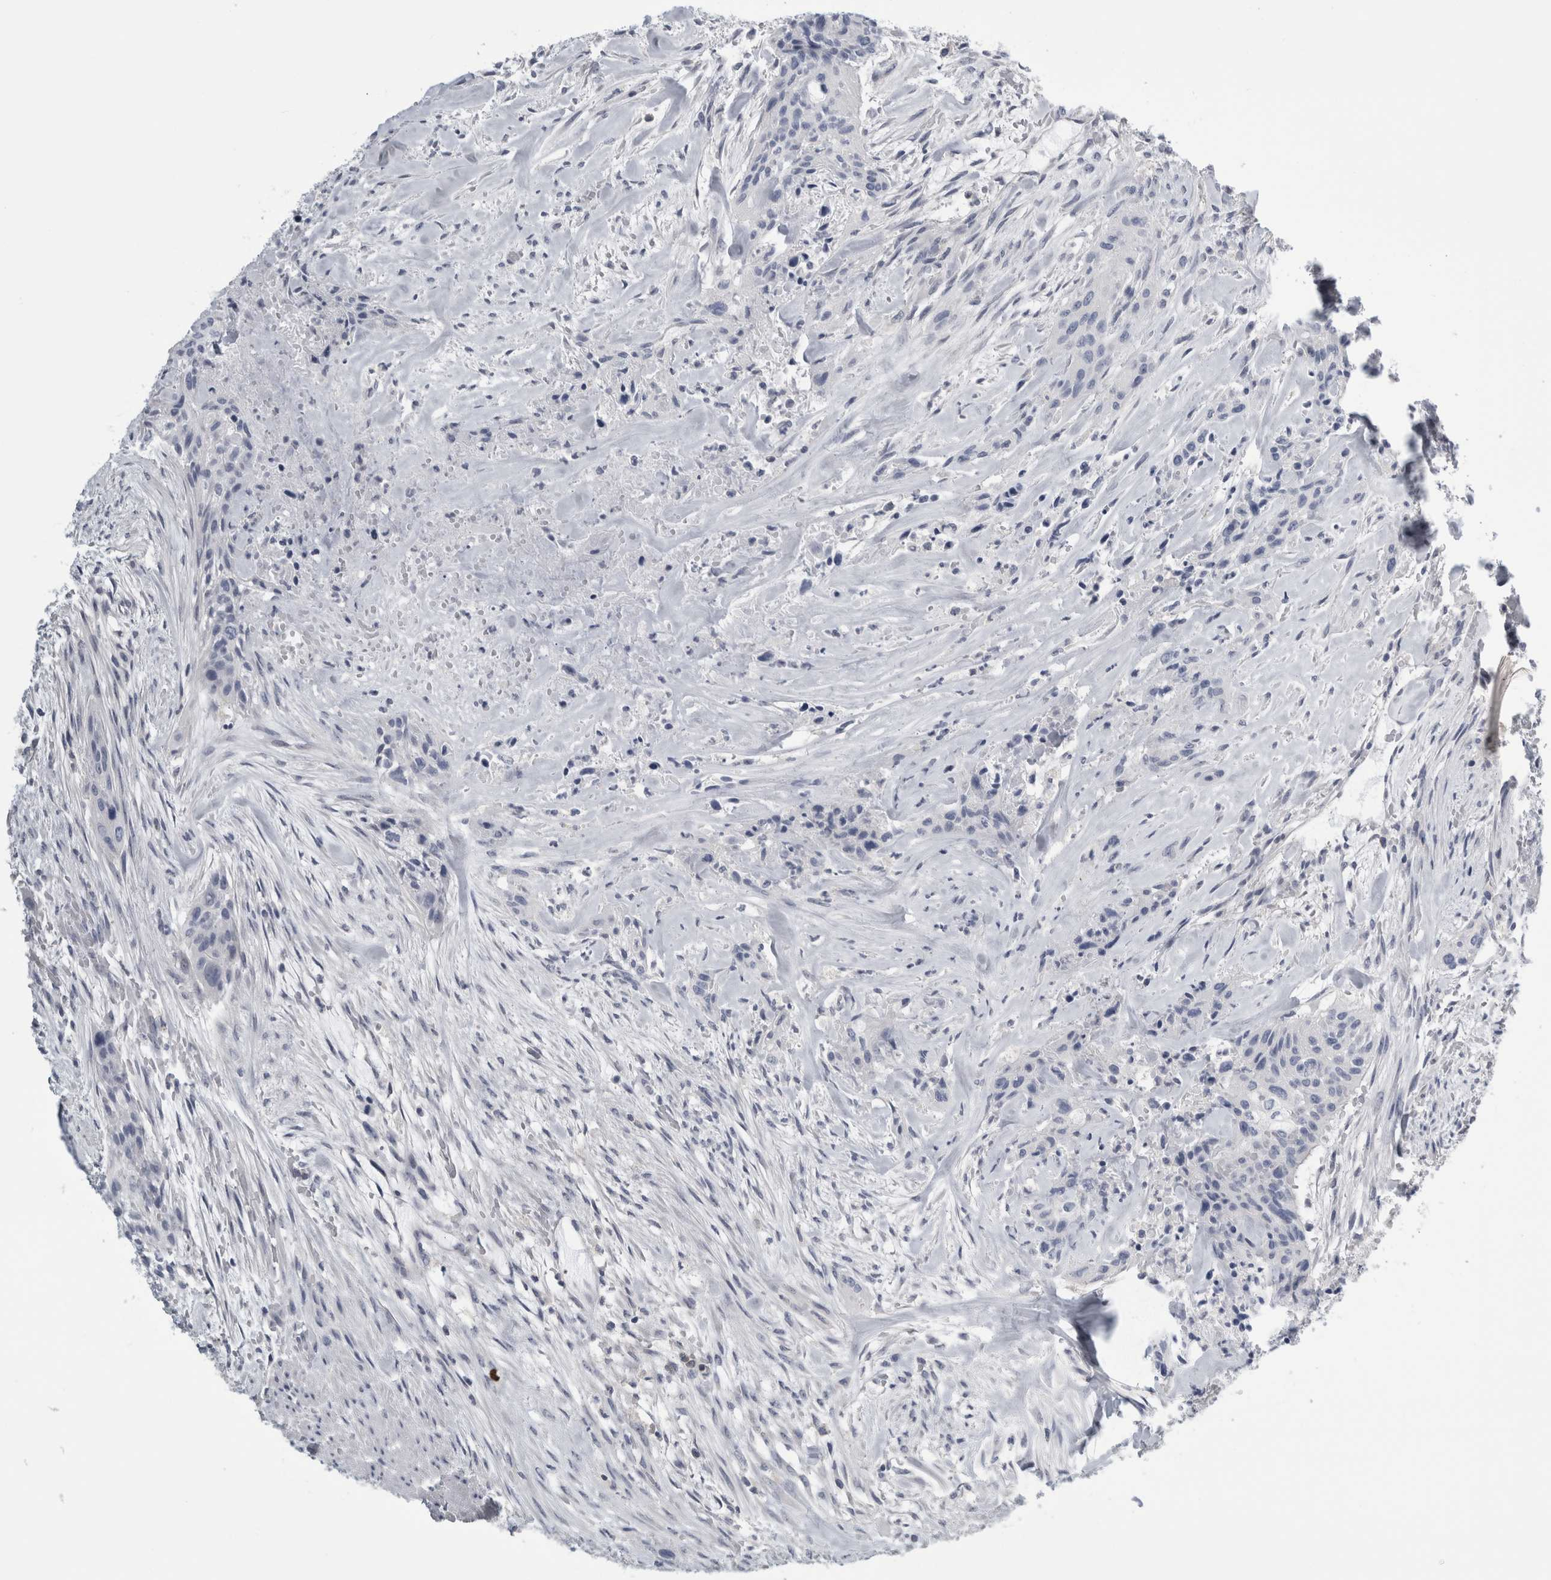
{"staining": {"intensity": "negative", "quantity": "none", "location": "none"}, "tissue": "urothelial cancer", "cell_type": "Tumor cells", "image_type": "cancer", "snomed": [{"axis": "morphology", "description": "Urothelial carcinoma, High grade"}, {"axis": "topography", "description": "Urinary bladder"}], "caption": "Histopathology image shows no significant protein positivity in tumor cells of high-grade urothelial carcinoma.", "gene": "ANKFY1", "patient": {"sex": "male", "age": 35}}